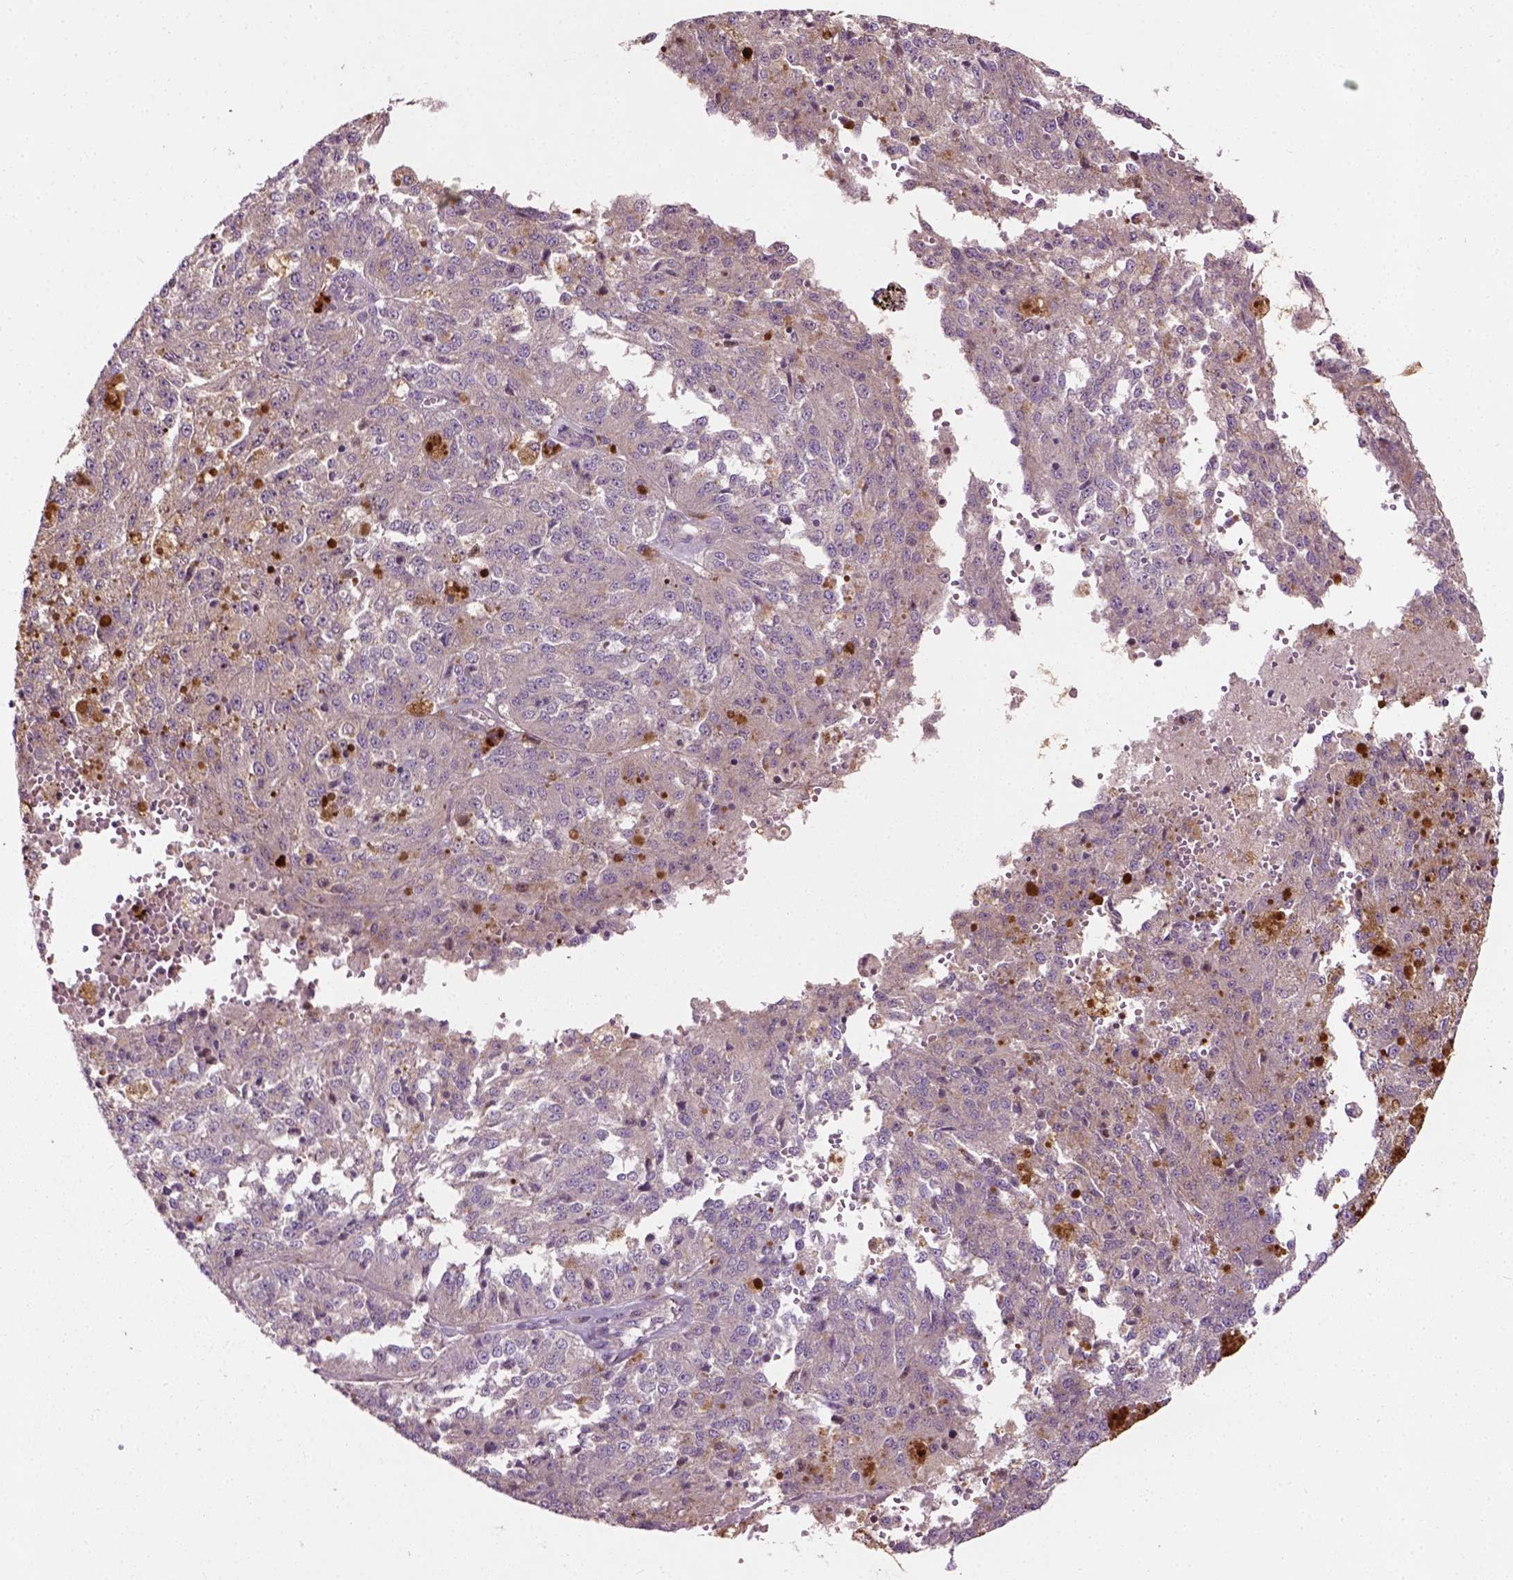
{"staining": {"intensity": "weak", "quantity": ">75%", "location": "cytoplasmic/membranous"}, "tissue": "melanoma", "cell_type": "Tumor cells", "image_type": "cancer", "snomed": [{"axis": "morphology", "description": "Malignant melanoma, Metastatic site"}, {"axis": "topography", "description": "Lymph node"}], "caption": "This photomicrograph demonstrates immunohistochemistry (IHC) staining of human melanoma, with low weak cytoplasmic/membranous positivity in approximately >75% of tumor cells.", "gene": "PKP3", "patient": {"sex": "female", "age": 64}}